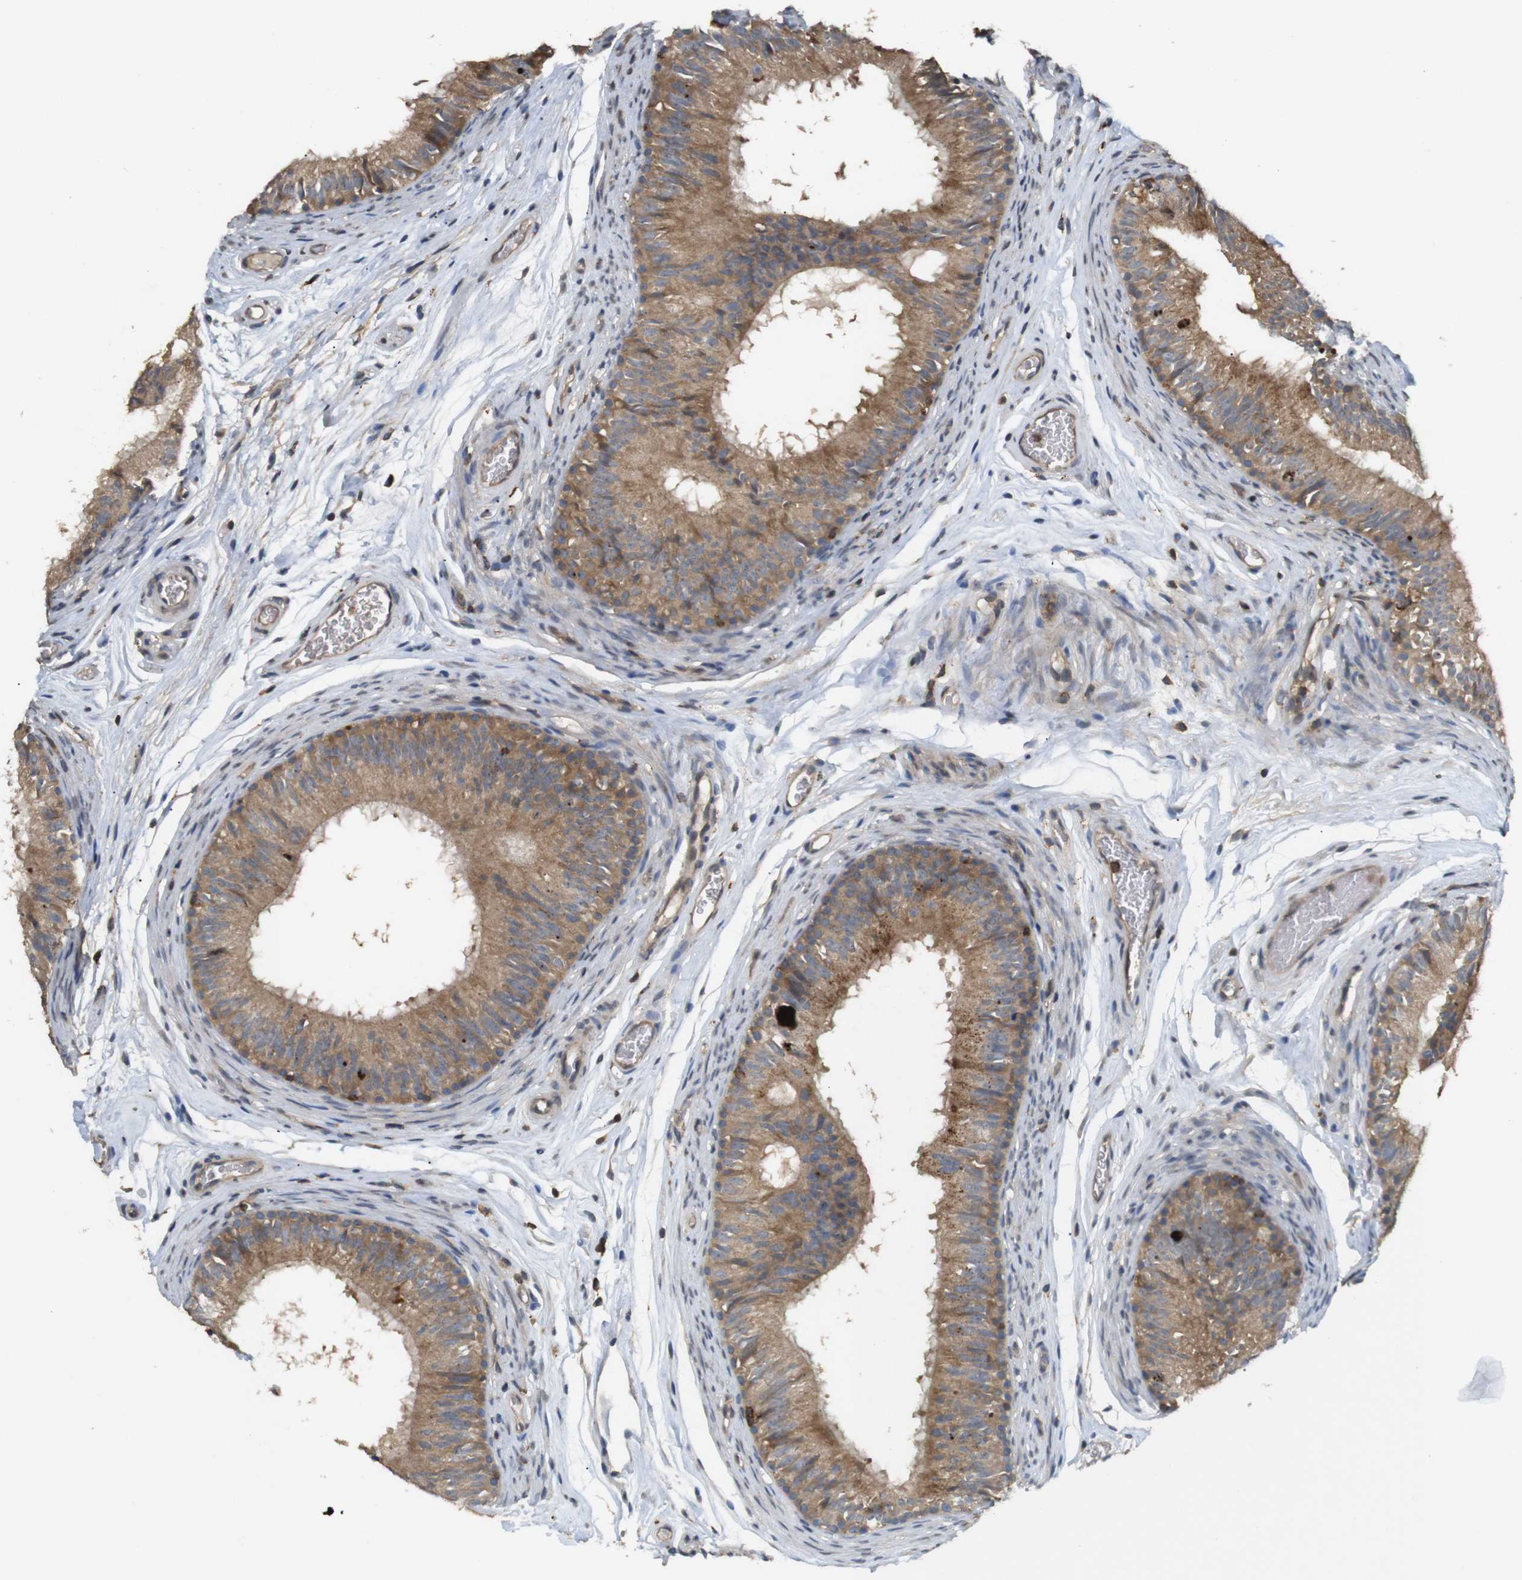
{"staining": {"intensity": "moderate", "quantity": ">75%", "location": "cytoplasmic/membranous"}, "tissue": "epididymis", "cell_type": "Glandular cells", "image_type": "normal", "snomed": [{"axis": "morphology", "description": "Normal tissue, NOS"}, {"axis": "topography", "description": "Epididymis"}], "caption": "This is a photomicrograph of IHC staining of unremarkable epididymis, which shows moderate staining in the cytoplasmic/membranous of glandular cells.", "gene": "KSR1", "patient": {"sex": "male", "age": 36}}